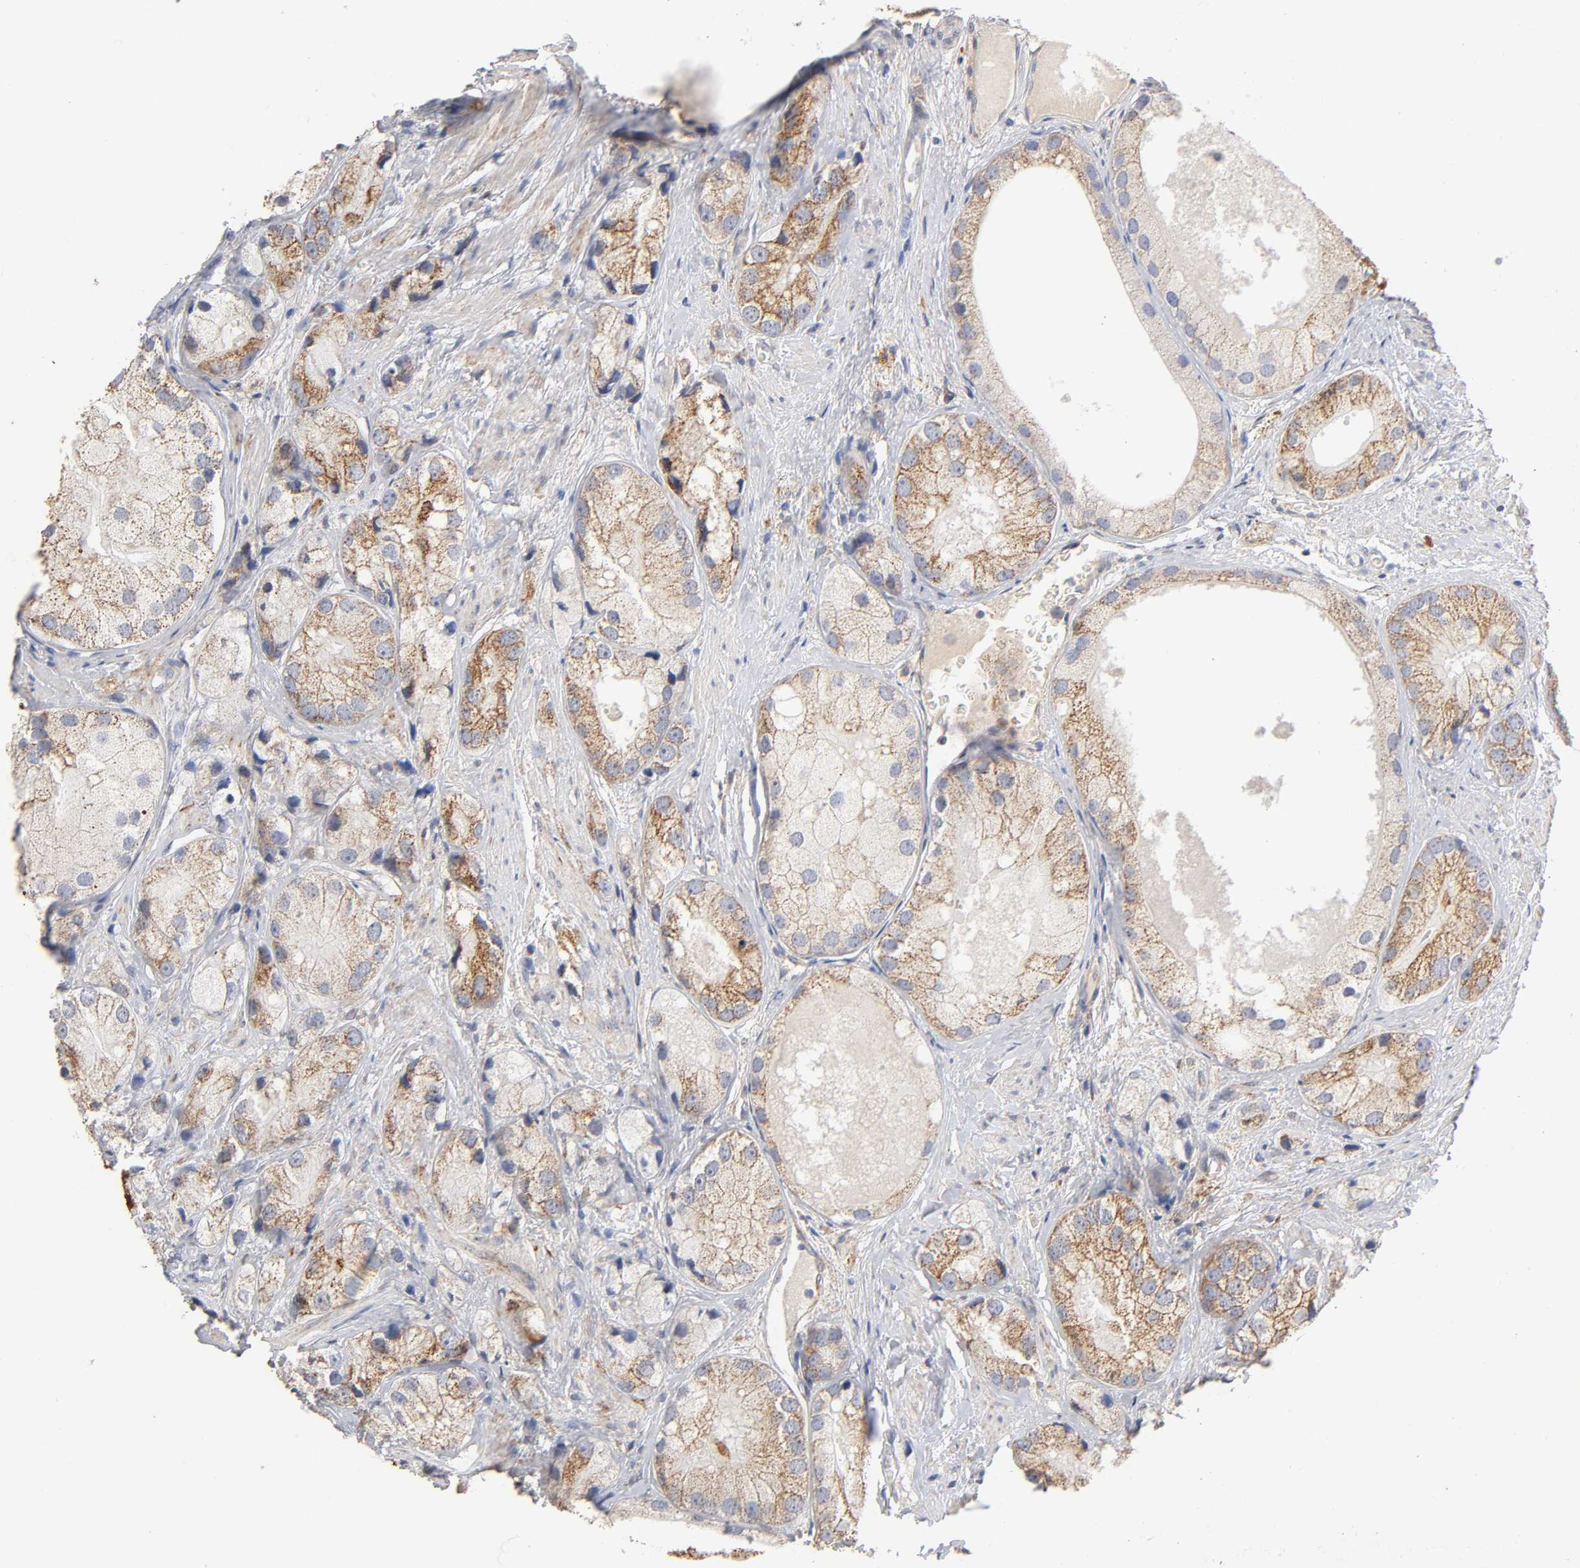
{"staining": {"intensity": "moderate", "quantity": ">75%", "location": "cytoplasmic/membranous"}, "tissue": "prostate cancer", "cell_type": "Tumor cells", "image_type": "cancer", "snomed": [{"axis": "morphology", "description": "Adenocarcinoma, Low grade"}, {"axis": "topography", "description": "Prostate"}], "caption": "The immunohistochemical stain labels moderate cytoplasmic/membranous positivity in tumor cells of prostate cancer (low-grade adenocarcinoma) tissue. Nuclei are stained in blue.", "gene": "ISG15", "patient": {"sex": "male", "age": 69}}